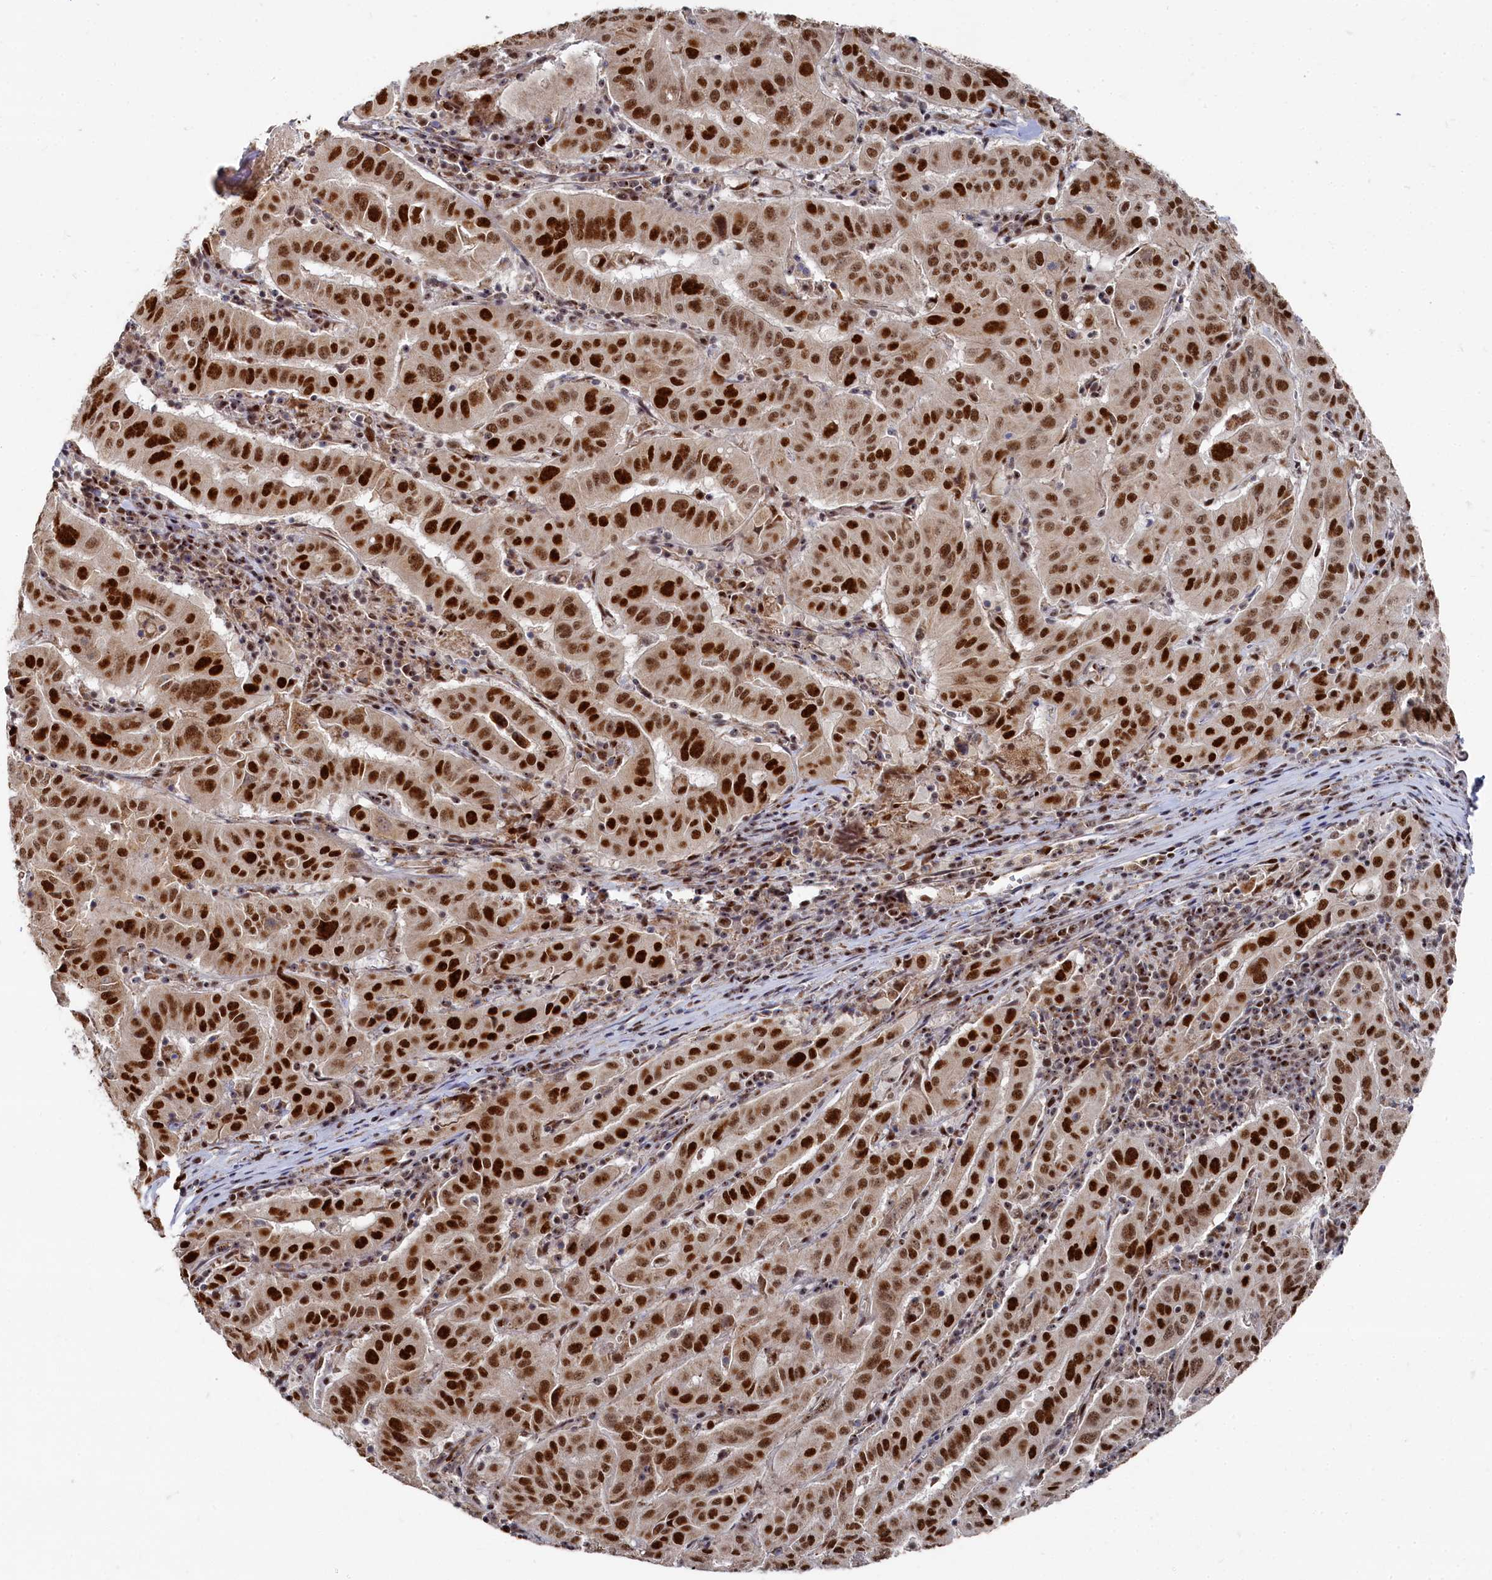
{"staining": {"intensity": "strong", "quantity": ">75%", "location": "nuclear"}, "tissue": "pancreatic cancer", "cell_type": "Tumor cells", "image_type": "cancer", "snomed": [{"axis": "morphology", "description": "Adenocarcinoma, NOS"}, {"axis": "topography", "description": "Pancreas"}], "caption": "This histopathology image shows immunohistochemistry staining of human pancreatic cancer, with high strong nuclear positivity in about >75% of tumor cells.", "gene": "BUB3", "patient": {"sex": "male", "age": 63}}